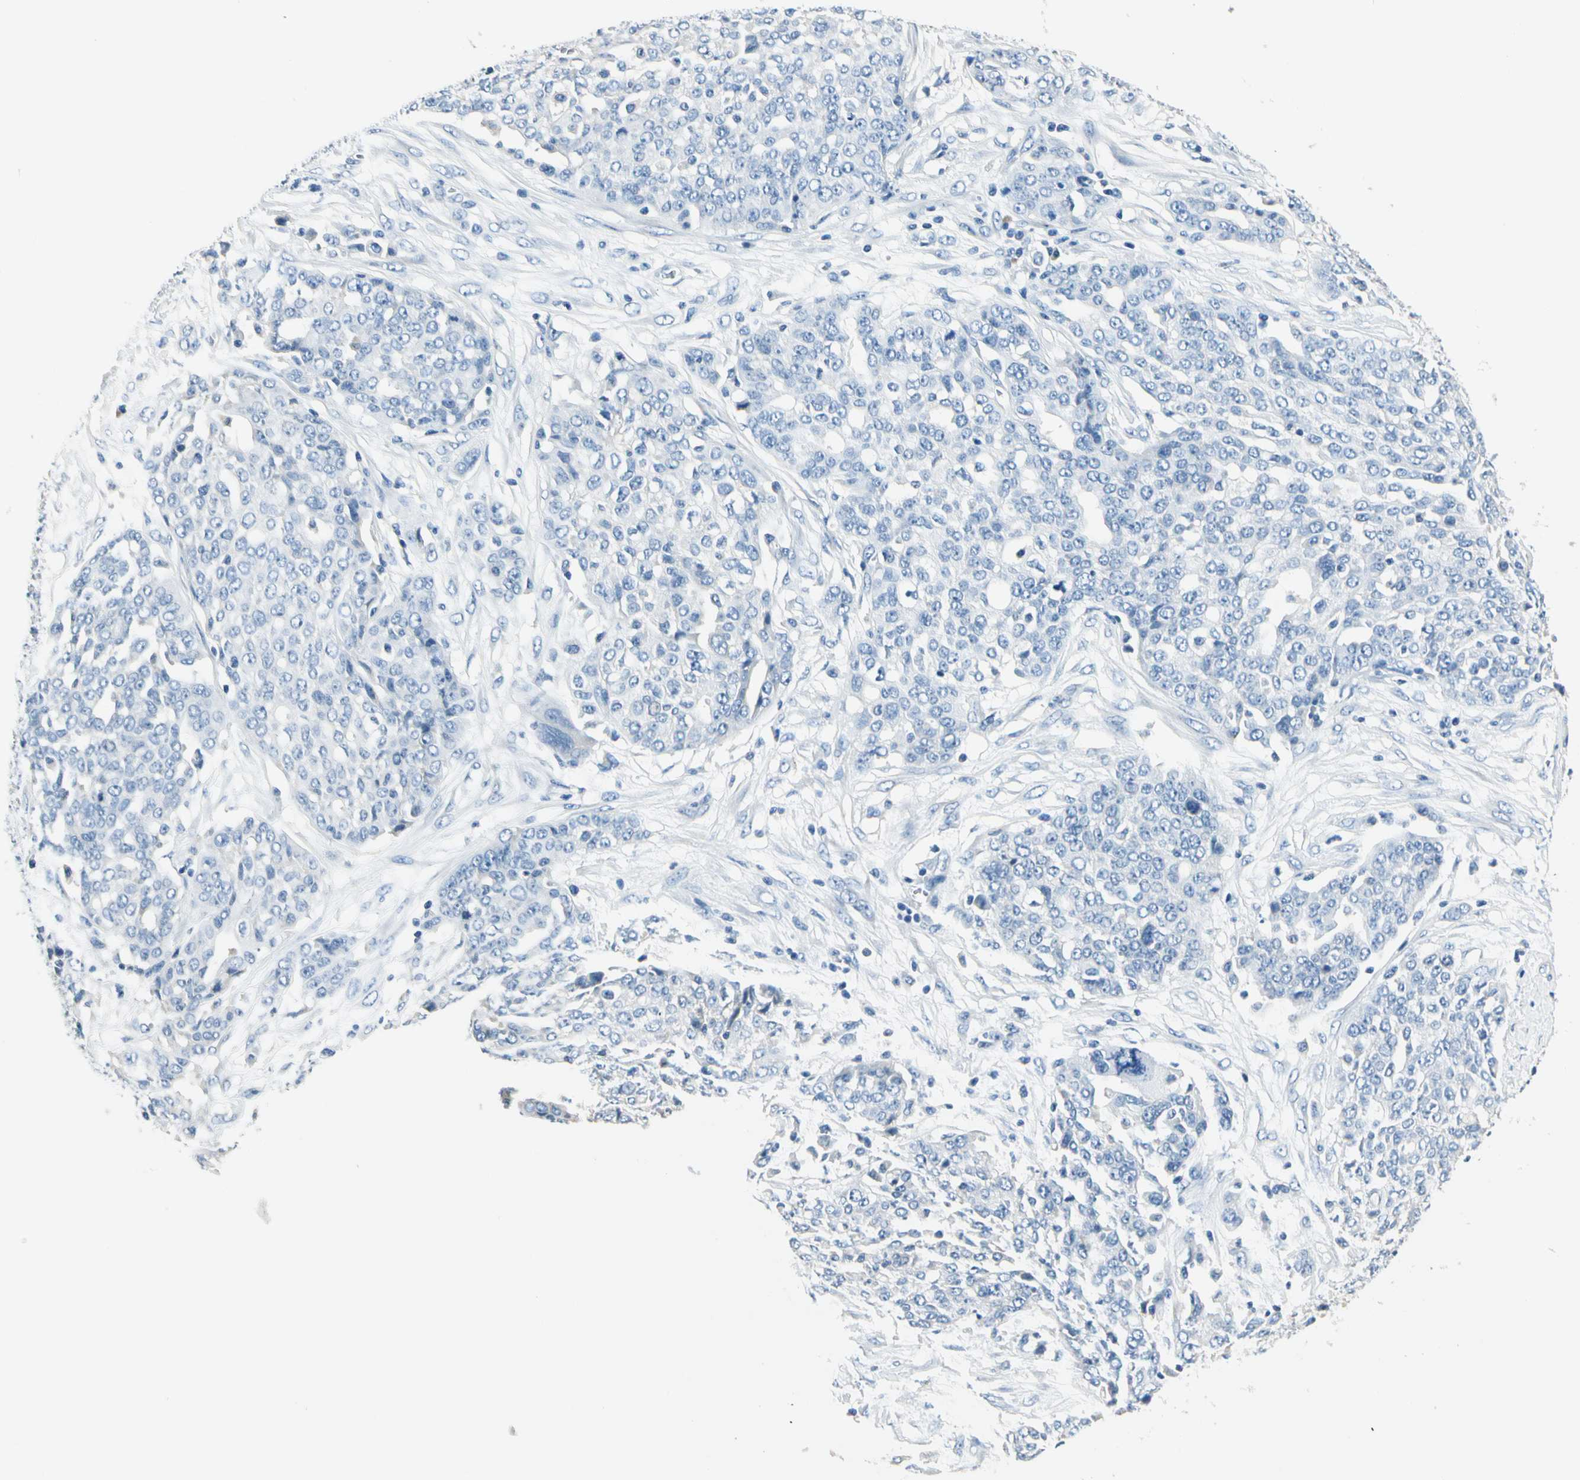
{"staining": {"intensity": "negative", "quantity": "none", "location": "none"}, "tissue": "ovarian cancer", "cell_type": "Tumor cells", "image_type": "cancer", "snomed": [{"axis": "morphology", "description": "Cystadenocarcinoma, serous, NOS"}, {"axis": "topography", "description": "Soft tissue"}, {"axis": "topography", "description": "Ovary"}], "caption": "Human ovarian cancer (serous cystadenocarcinoma) stained for a protein using IHC demonstrates no positivity in tumor cells.", "gene": "TGFBR3", "patient": {"sex": "female", "age": 57}}